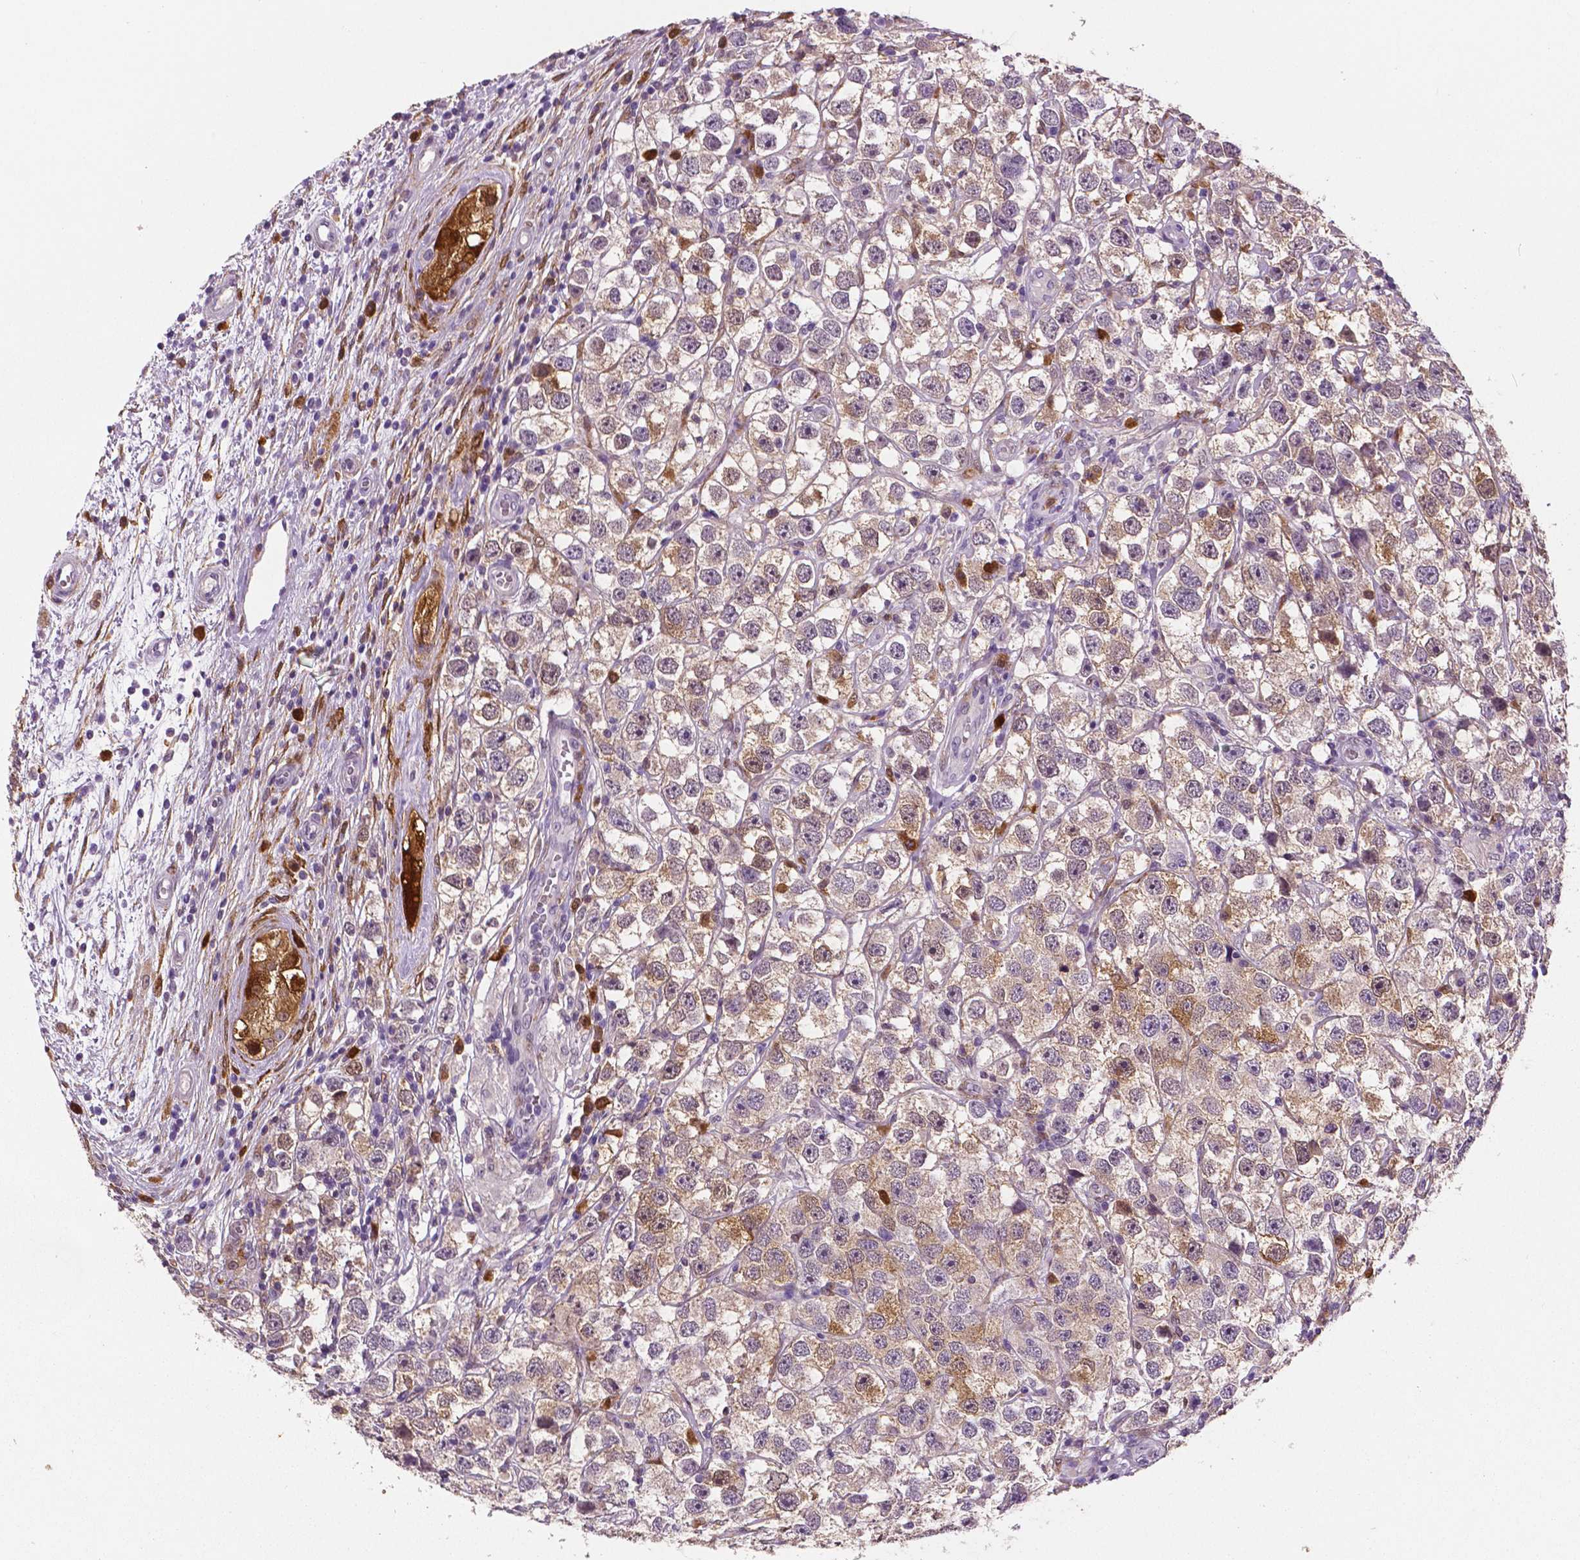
{"staining": {"intensity": "weak", "quantity": ">75%", "location": "cytoplasmic/membranous"}, "tissue": "testis cancer", "cell_type": "Tumor cells", "image_type": "cancer", "snomed": [{"axis": "morphology", "description": "Seminoma, NOS"}, {"axis": "topography", "description": "Testis"}], "caption": "IHC image of neoplastic tissue: seminoma (testis) stained using IHC displays low levels of weak protein expression localized specifically in the cytoplasmic/membranous of tumor cells, appearing as a cytoplasmic/membranous brown color.", "gene": "PHGDH", "patient": {"sex": "male", "age": 26}}